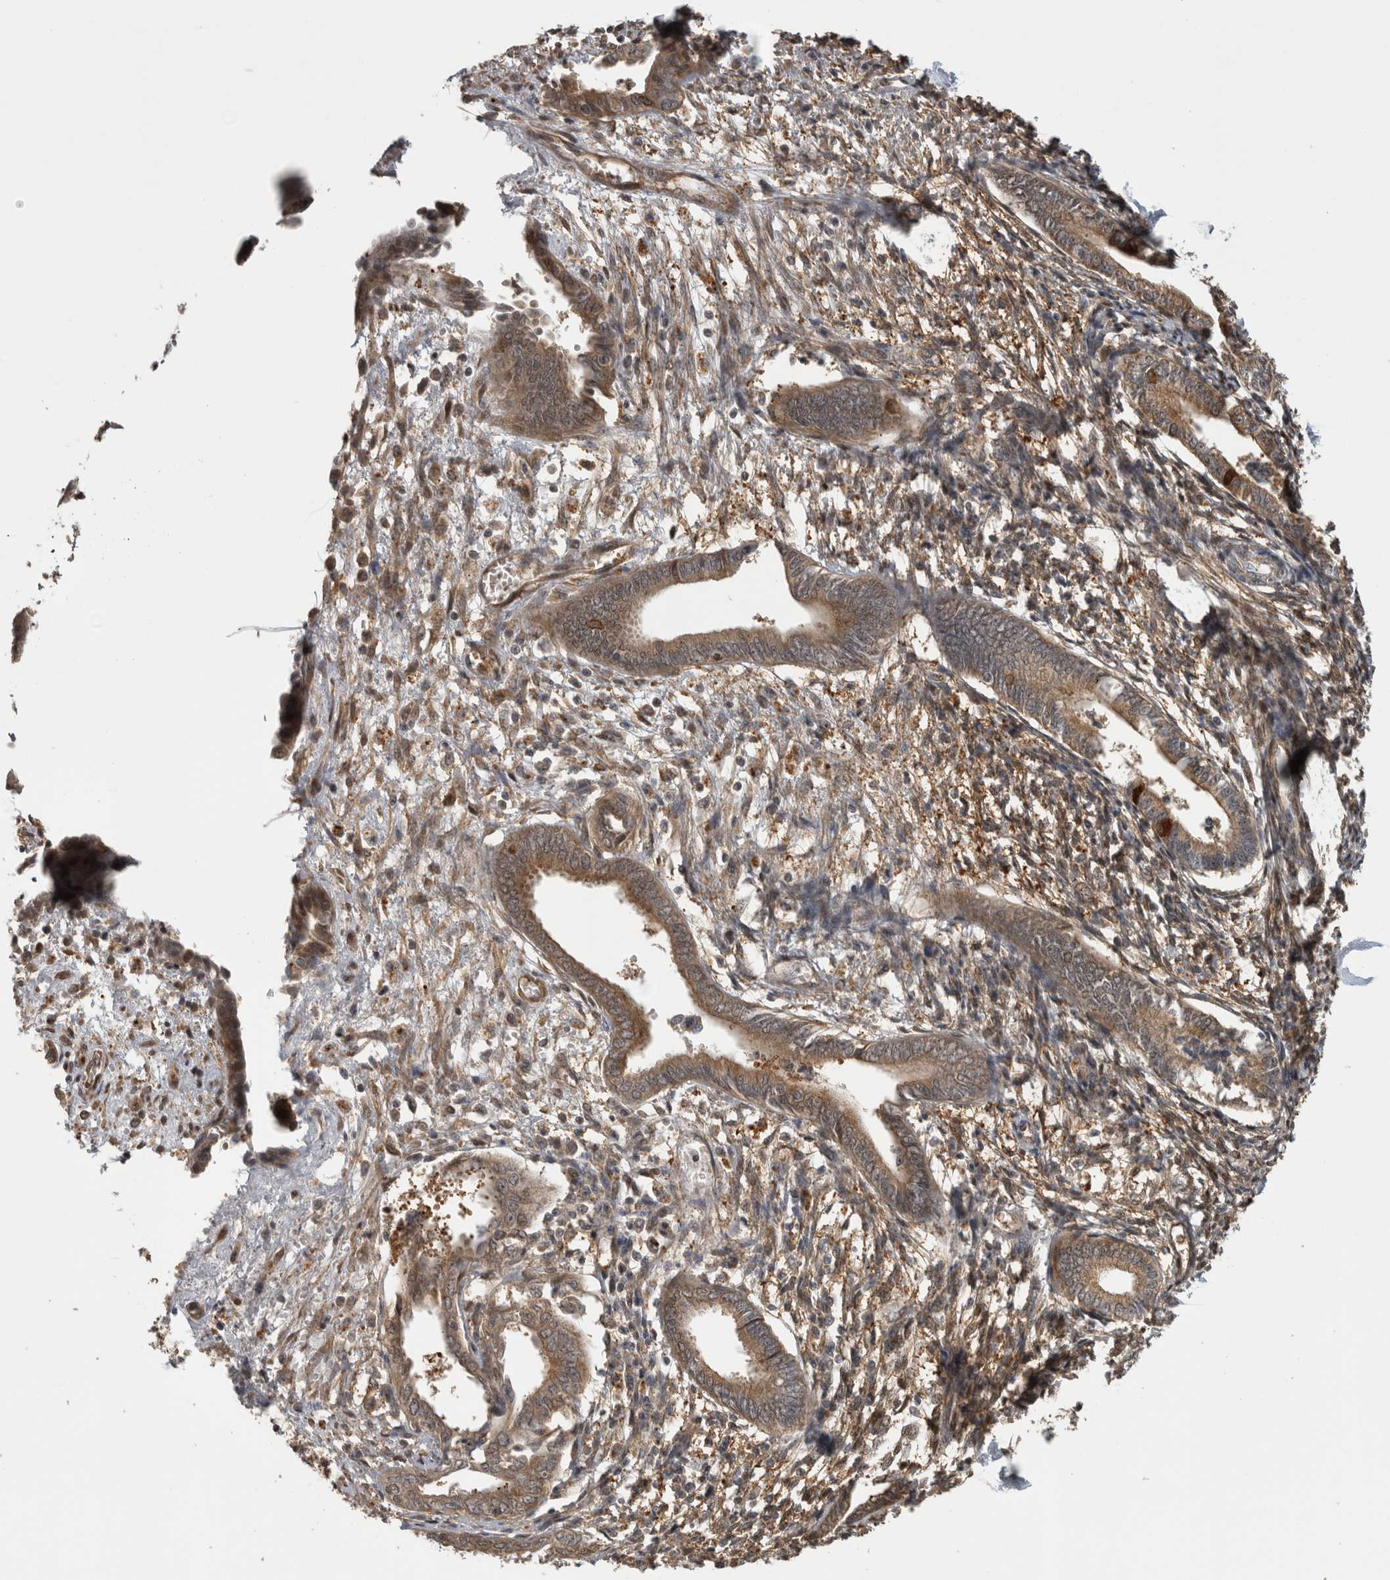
{"staining": {"intensity": "moderate", "quantity": "25%-75%", "location": "cytoplasmic/membranous,nuclear"}, "tissue": "endometrium", "cell_type": "Cells in endometrial stroma", "image_type": "normal", "snomed": [{"axis": "morphology", "description": "Normal tissue, NOS"}, {"axis": "topography", "description": "Endometrium"}], "caption": "Unremarkable endometrium exhibits moderate cytoplasmic/membranous,nuclear staining in about 25%-75% of cells in endometrial stroma The staining was performed using DAB (3,3'-diaminobenzidine), with brown indicating positive protein expression. Nuclei are stained blue with hematoxylin..", "gene": "TRMT61B", "patient": {"sex": "female", "age": 56}}